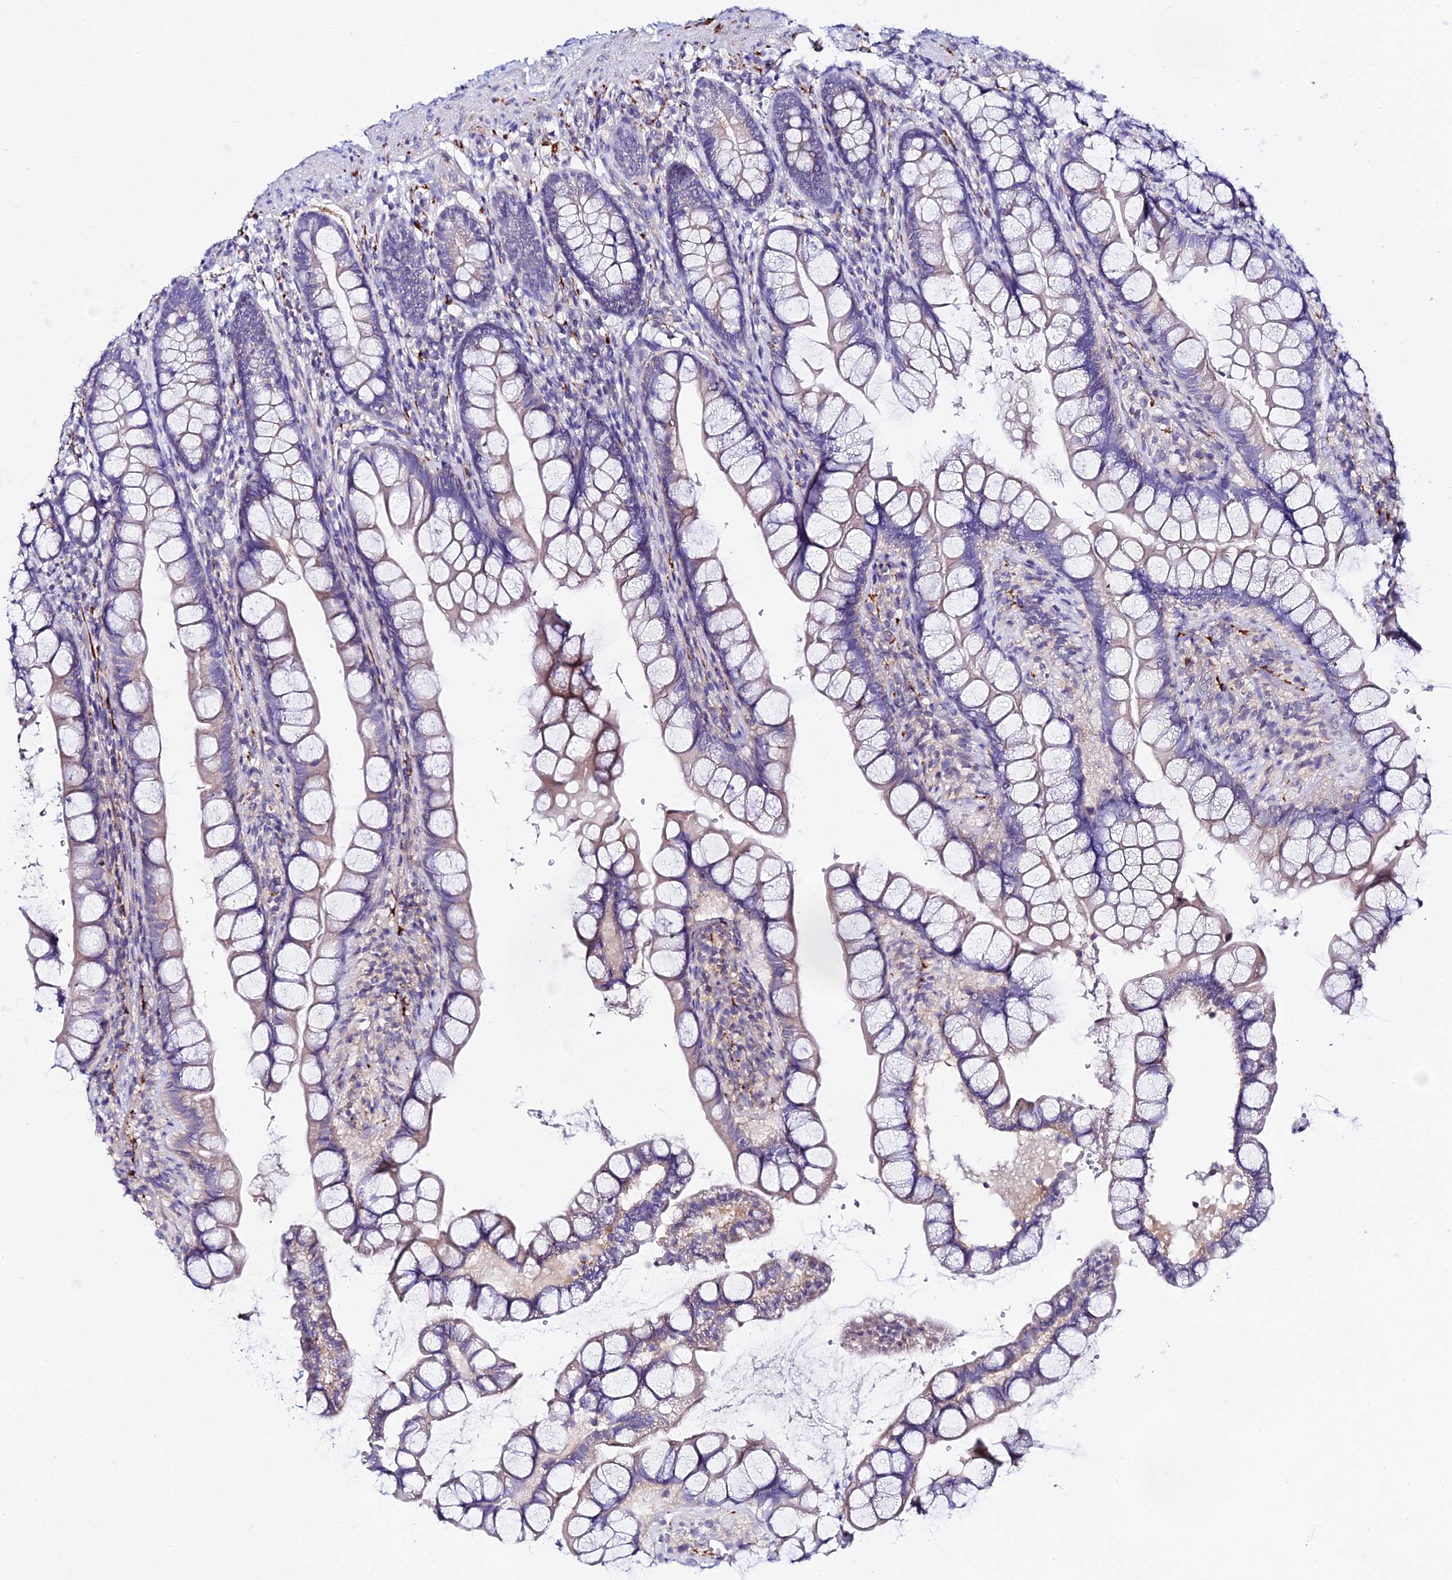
{"staining": {"intensity": "weak", "quantity": "<25%", "location": "cytoplasmic/membranous"}, "tissue": "small intestine", "cell_type": "Glandular cells", "image_type": "normal", "snomed": [{"axis": "morphology", "description": "Normal tissue, NOS"}, {"axis": "topography", "description": "Small intestine"}], "caption": "IHC of unremarkable human small intestine demonstrates no staining in glandular cells. (DAB immunohistochemistry, high magnification).", "gene": "ATG16L2", "patient": {"sex": "male", "age": 70}}